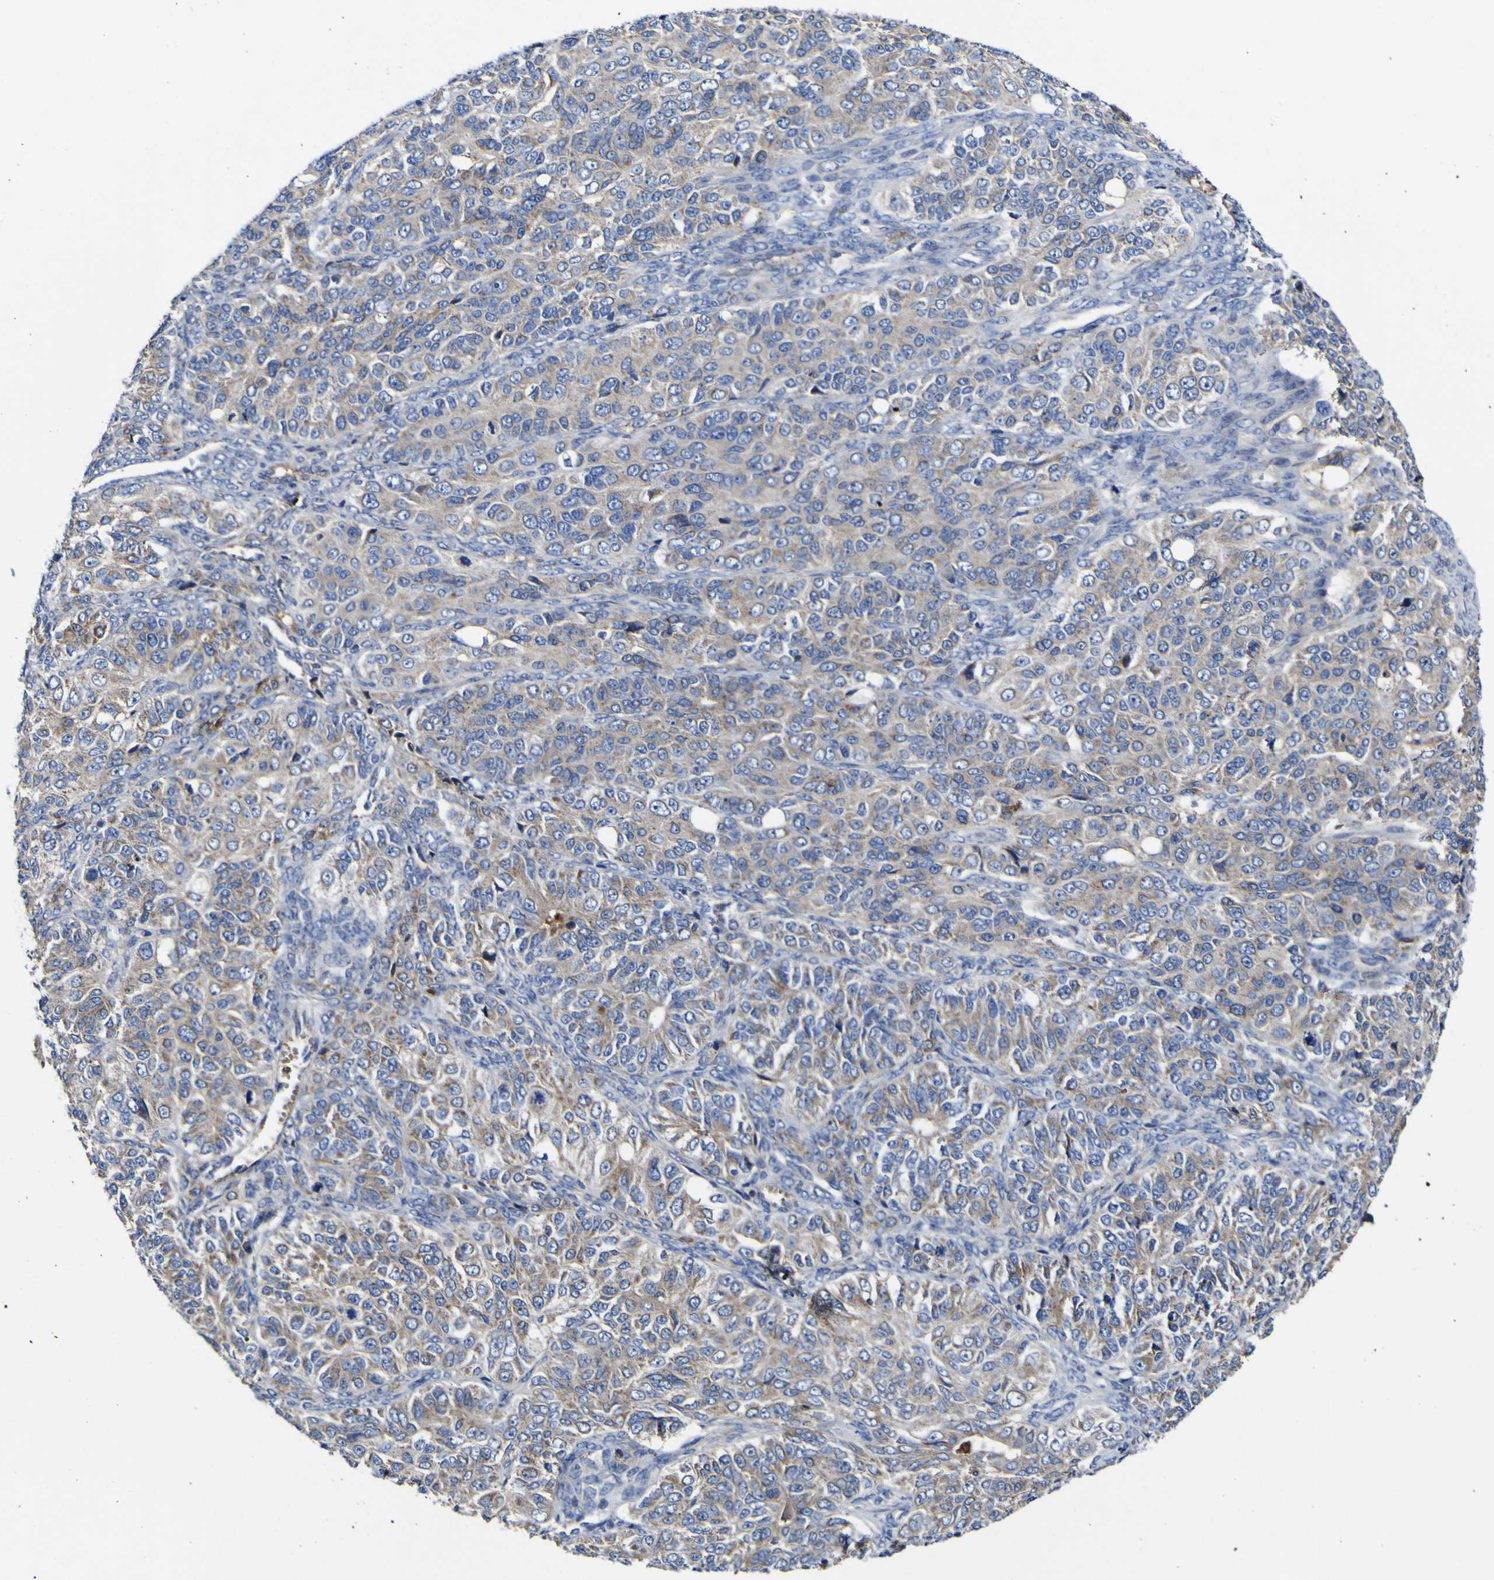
{"staining": {"intensity": "weak", "quantity": "25%-75%", "location": "cytoplasmic/membranous"}, "tissue": "ovarian cancer", "cell_type": "Tumor cells", "image_type": "cancer", "snomed": [{"axis": "morphology", "description": "Carcinoma, endometroid"}, {"axis": "topography", "description": "Ovary"}], "caption": "This histopathology image displays immunohistochemistry (IHC) staining of ovarian cancer (endometroid carcinoma), with low weak cytoplasmic/membranous positivity in approximately 25%-75% of tumor cells.", "gene": "CCDC90B", "patient": {"sex": "female", "age": 51}}